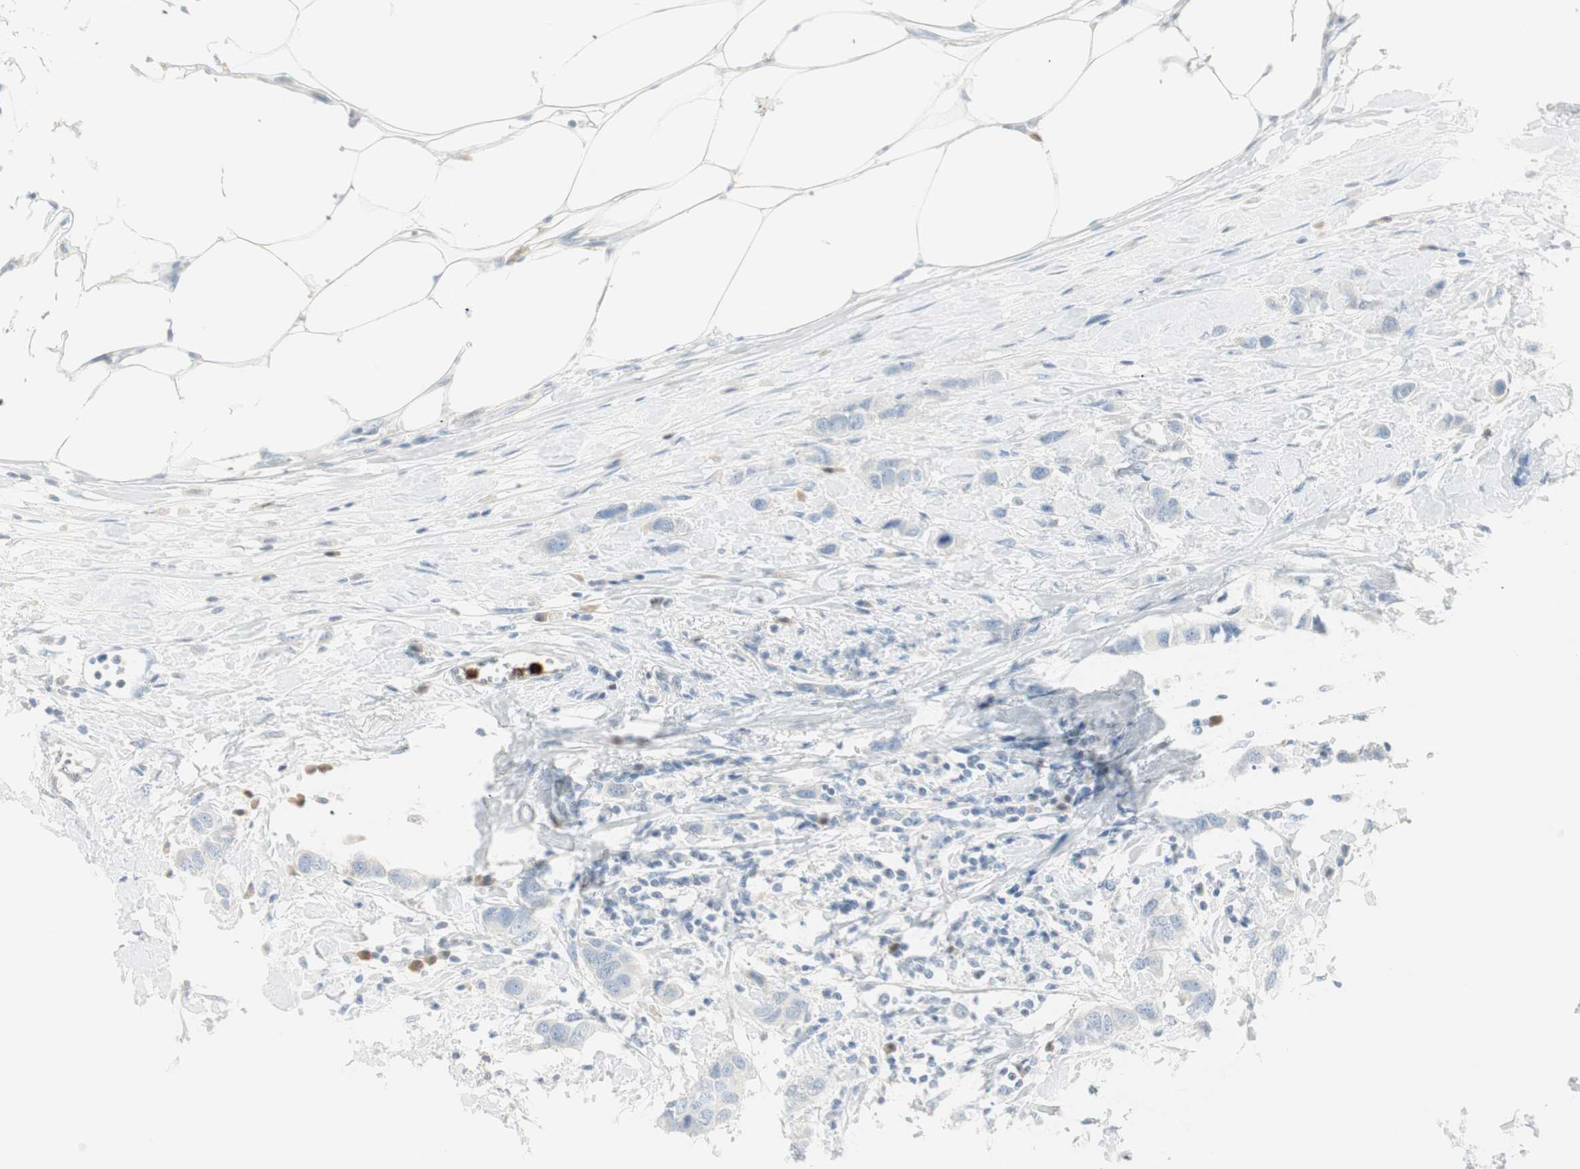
{"staining": {"intensity": "negative", "quantity": "none", "location": "none"}, "tissue": "breast cancer", "cell_type": "Tumor cells", "image_type": "cancer", "snomed": [{"axis": "morphology", "description": "Duct carcinoma"}, {"axis": "topography", "description": "Breast"}], "caption": "High magnification brightfield microscopy of breast cancer stained with DAB (3,3'-diaminobenzidine) (brown) and counterstained with hematoxylin (blue): tumor cells show no significant expression.", "gene": "PRTN3", "patient": {"sex": "female", "age": 50}}